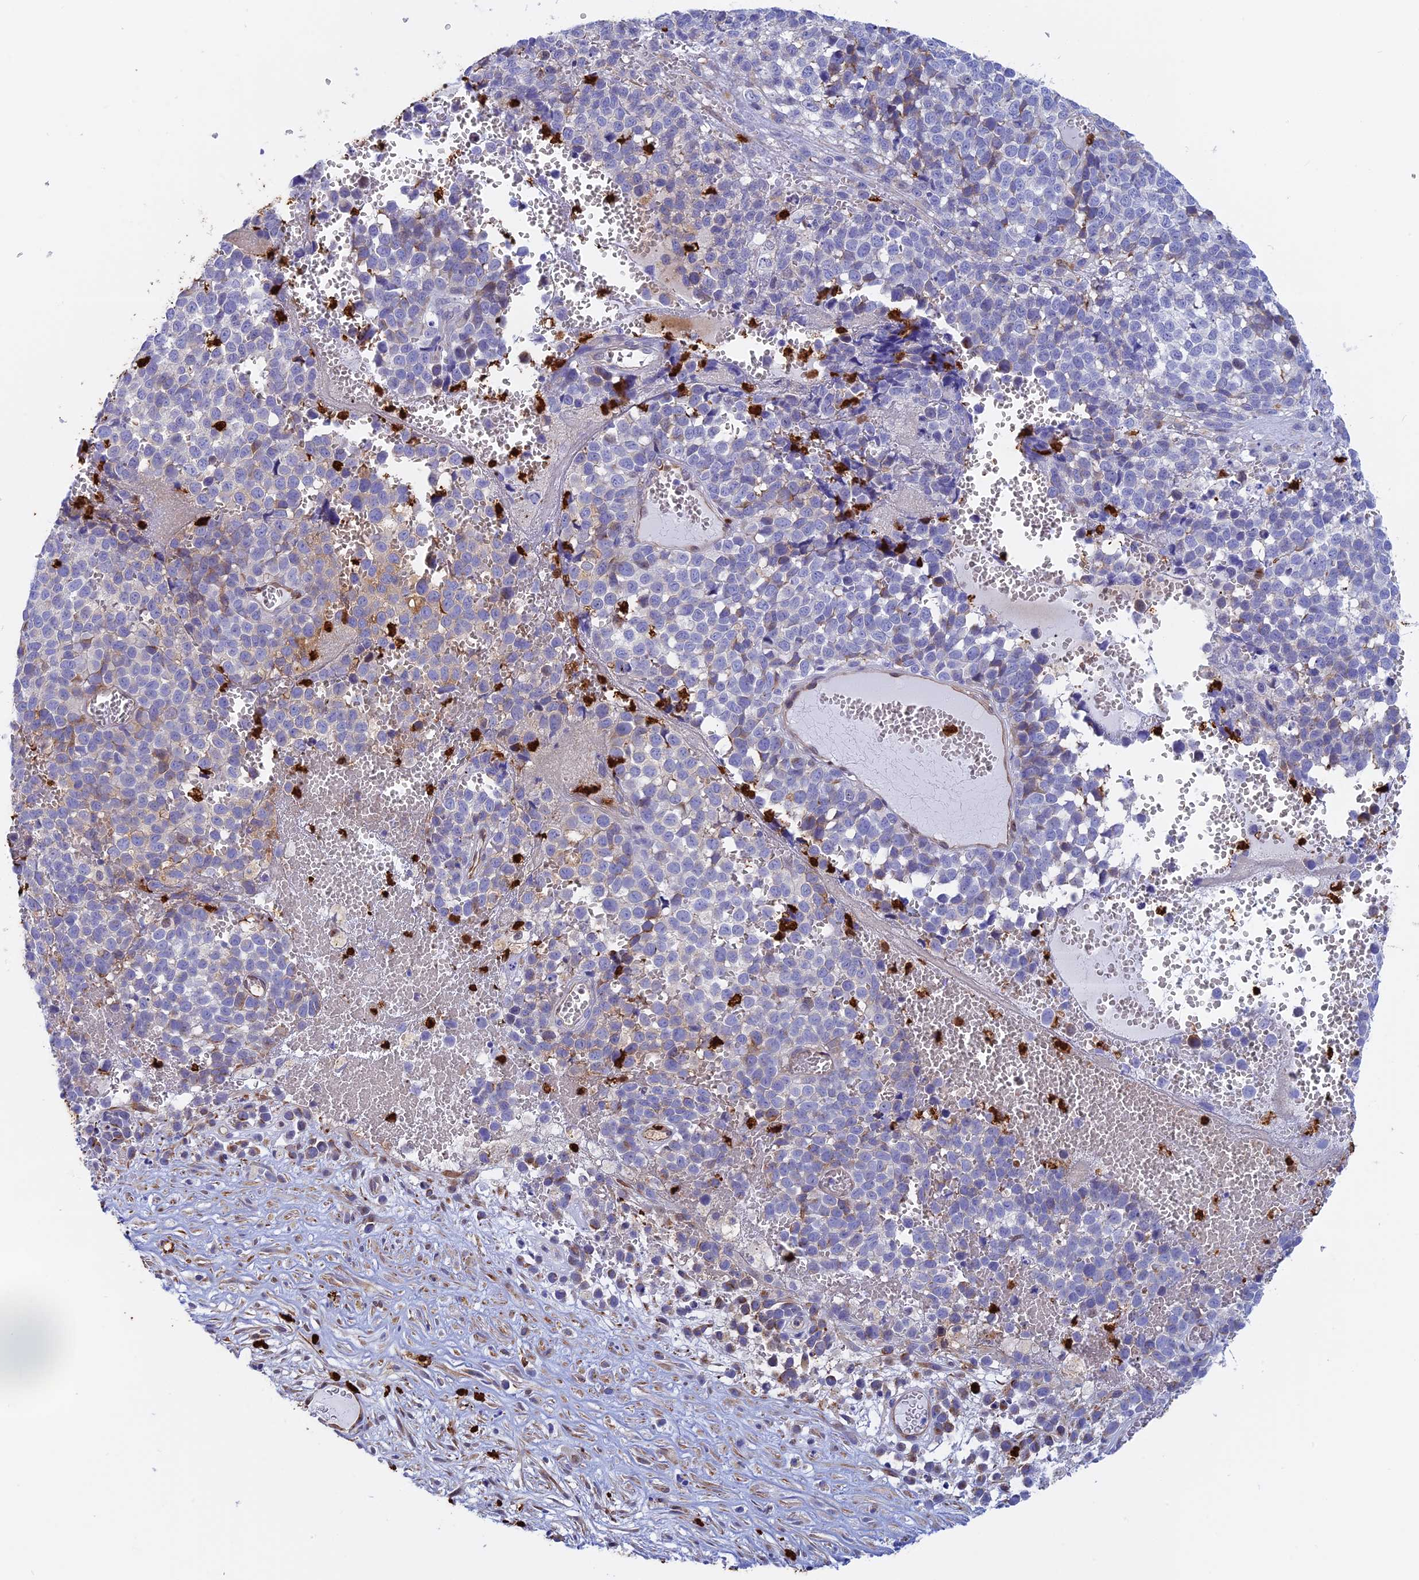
{"staining": {"intensity": "negative", "quantity": "none", "location": "none"}, "tissue": "melanoma", "cell_type": "Tumor cells", "image_type": "cancer", "snomed": [{"axis": "morphology", "description": "Malignant melanoma, NOS"}, {"axis": "topography", "description": "Nose, NOS"}], "caption": "There is no significant staining in tumor cells of melanoma.", "gene": "SLC26A1", "patient": {"sex": "female", "age": 48}}